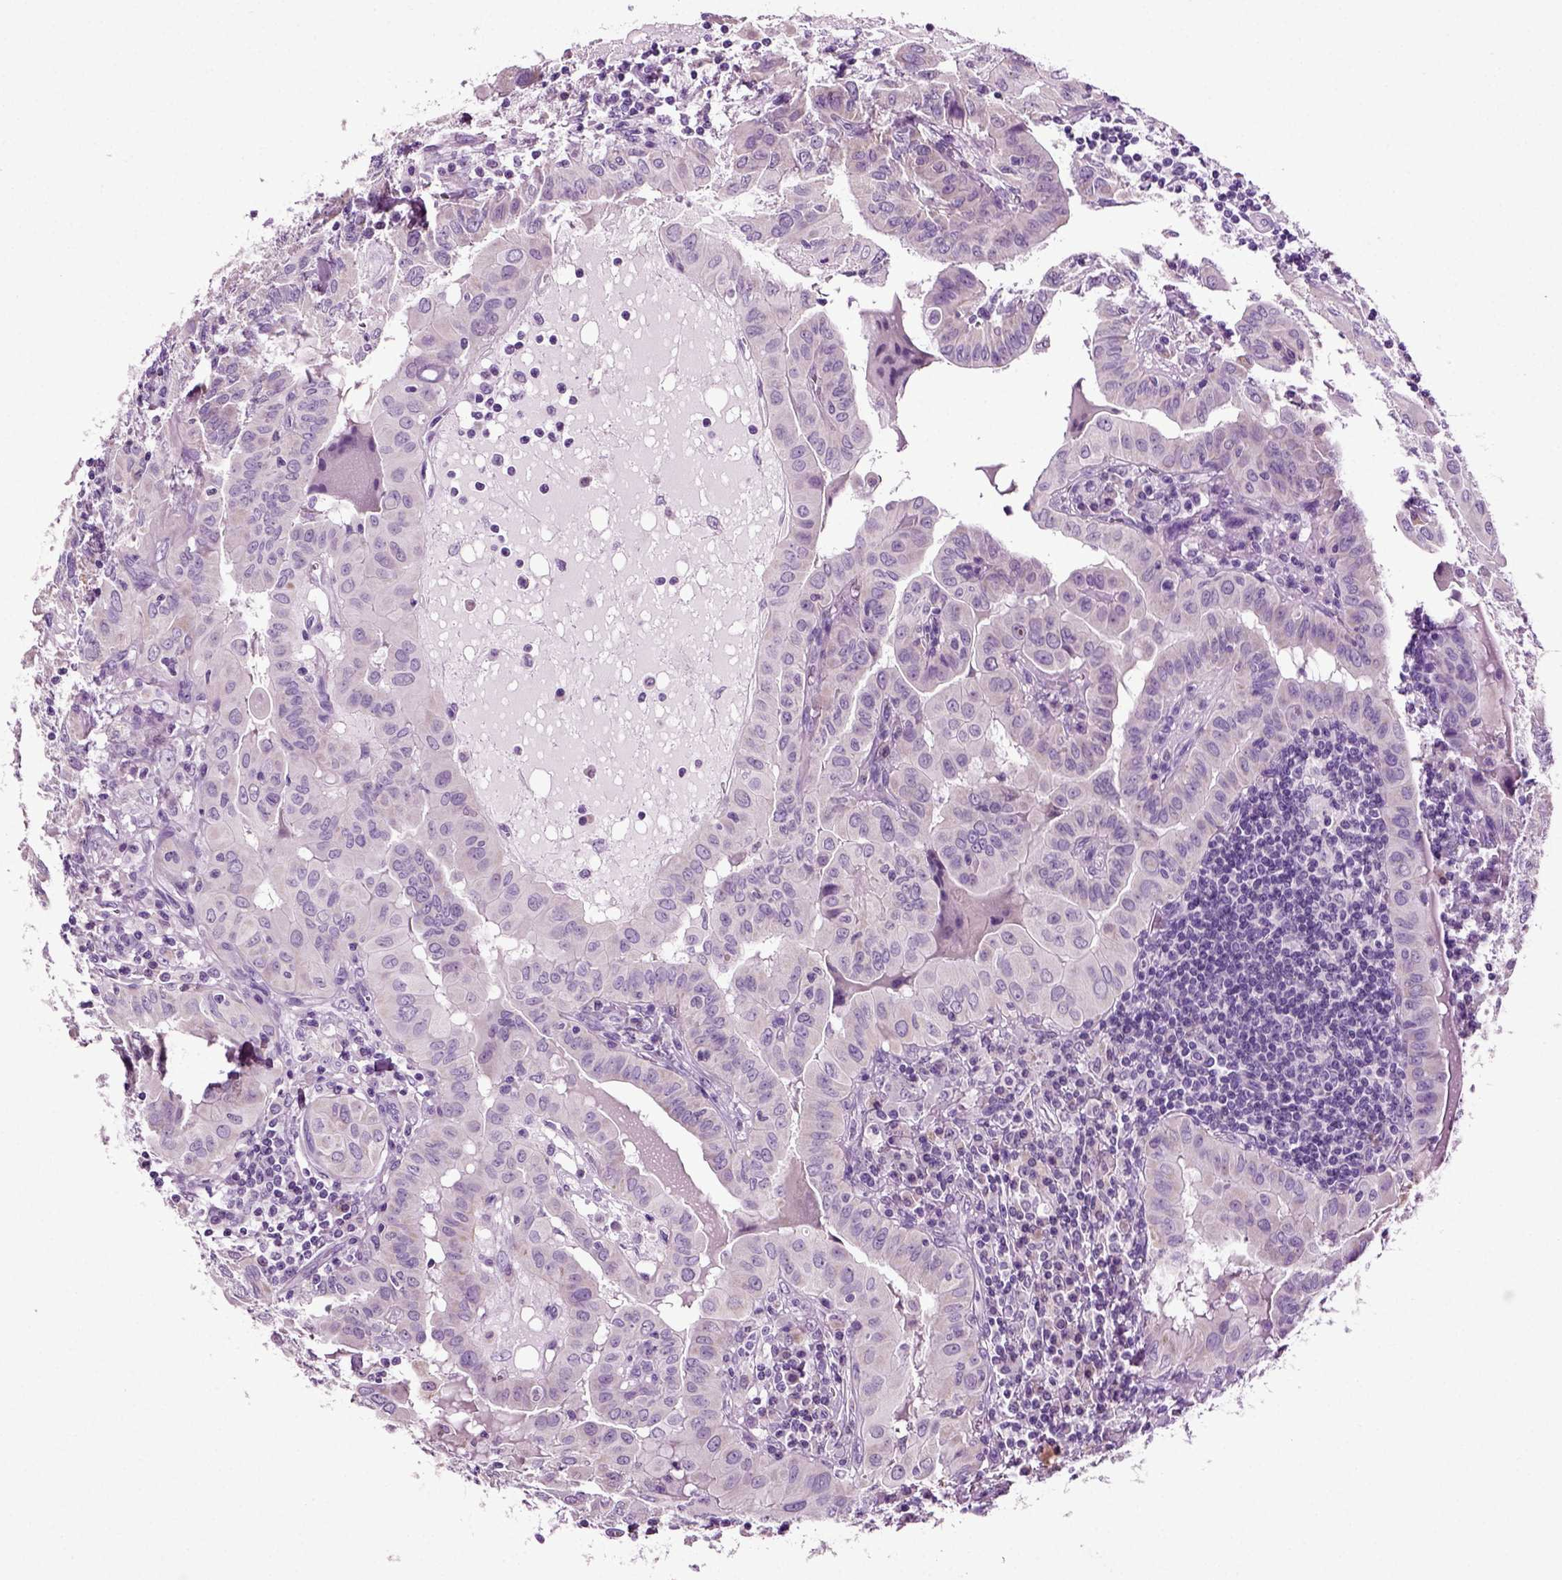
{"staining": {"intensity": "negative", "quantity": "none", "location": "none"}, "tissue": "thyroid cancer", "cell_type": "Tumor cells", "image_type": "cancer", "snomed": [{"axis": "morphology", "description": "Papillary adenocarcinoma, NOS"}, {"axis": "topography", "description": "Thyroid gland"}], "caption": "A photomicrograph of papillary adenocarcinoma (thyroid) stained for a protein reveals no brown staining in tumor cells.", "gene": "DNAH10", "patient": {"sex": "female", "age": 37}}